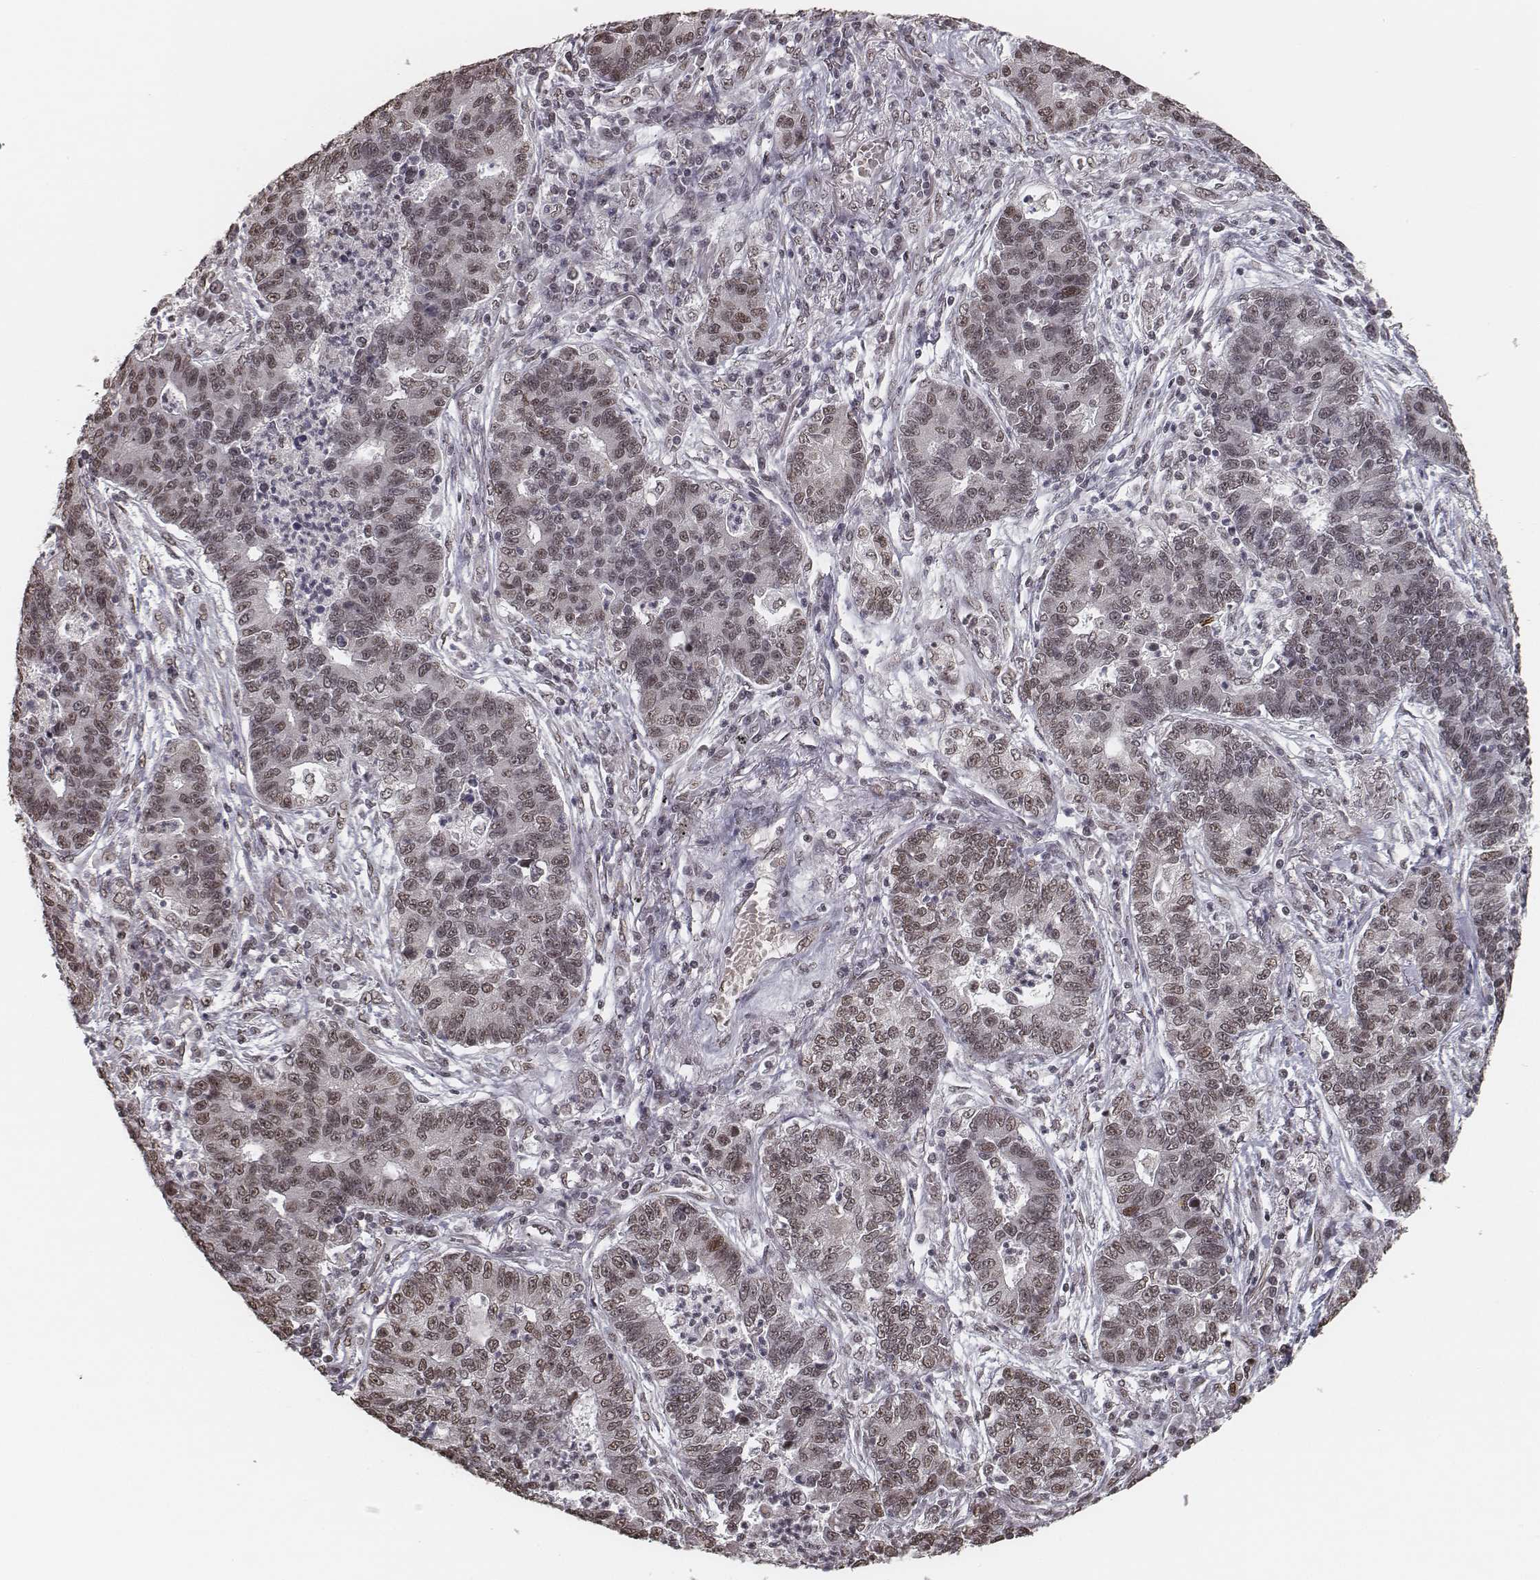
{"staining": {"intensity": "weak", "quantity": ">75%", "location": "nuclear"}, "tissue": "lung cancer", "cell_type": "Tumor cells", "image_type": "cancer", "snomed": [{"axis": "morphology", "description": "Adenocarcinoma, NOS"}, {"axis": "topography", "description": "Lung"}], "caption": "An image showing weak nuclear expression in about >75% of tumor cells in lung cancer, as visualized by brown immunohistochemical staining.", "gene": "HMGA2", "patient": {"sex": "female", "age": 57}}